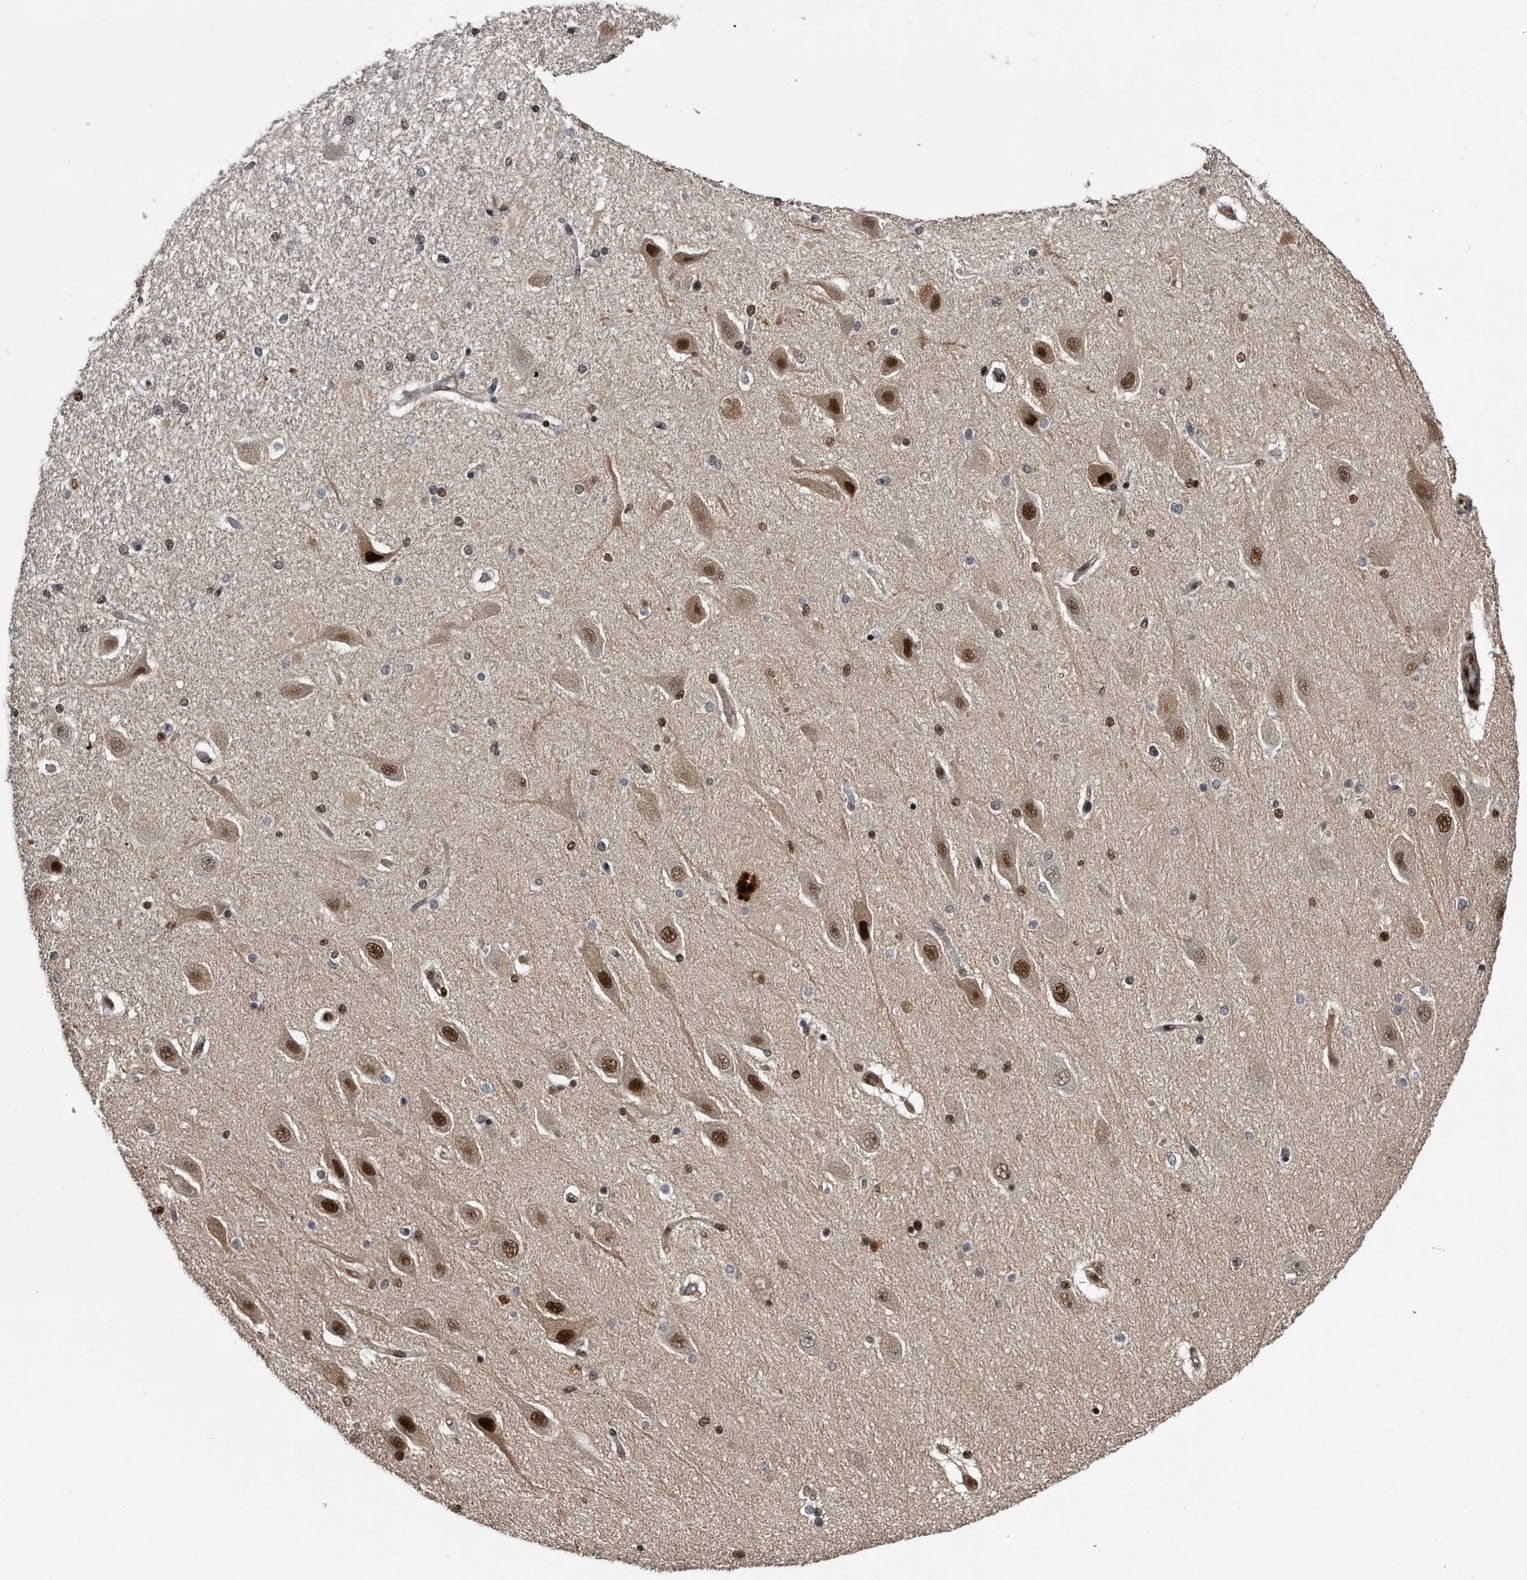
{"staining": {"intensity": "moderate", "quantity": "<25%", "location": "nuclear"}, "tissue": "hippocampus", "cell_type": "Glial cells", "image_type": "normal", "snomed": [{"axis": "morphology", "description": "Normal tissue, NOS"}, {"axis": "topography", "description": "Hippocampus"}], "caption": "Glial cells exhibit low levels of moderate nuclear expression in about <25% of cells in unremarkable human hippocampus.", "gene": "RAD23B", "patient": {"sex": "female", "age": 54}}